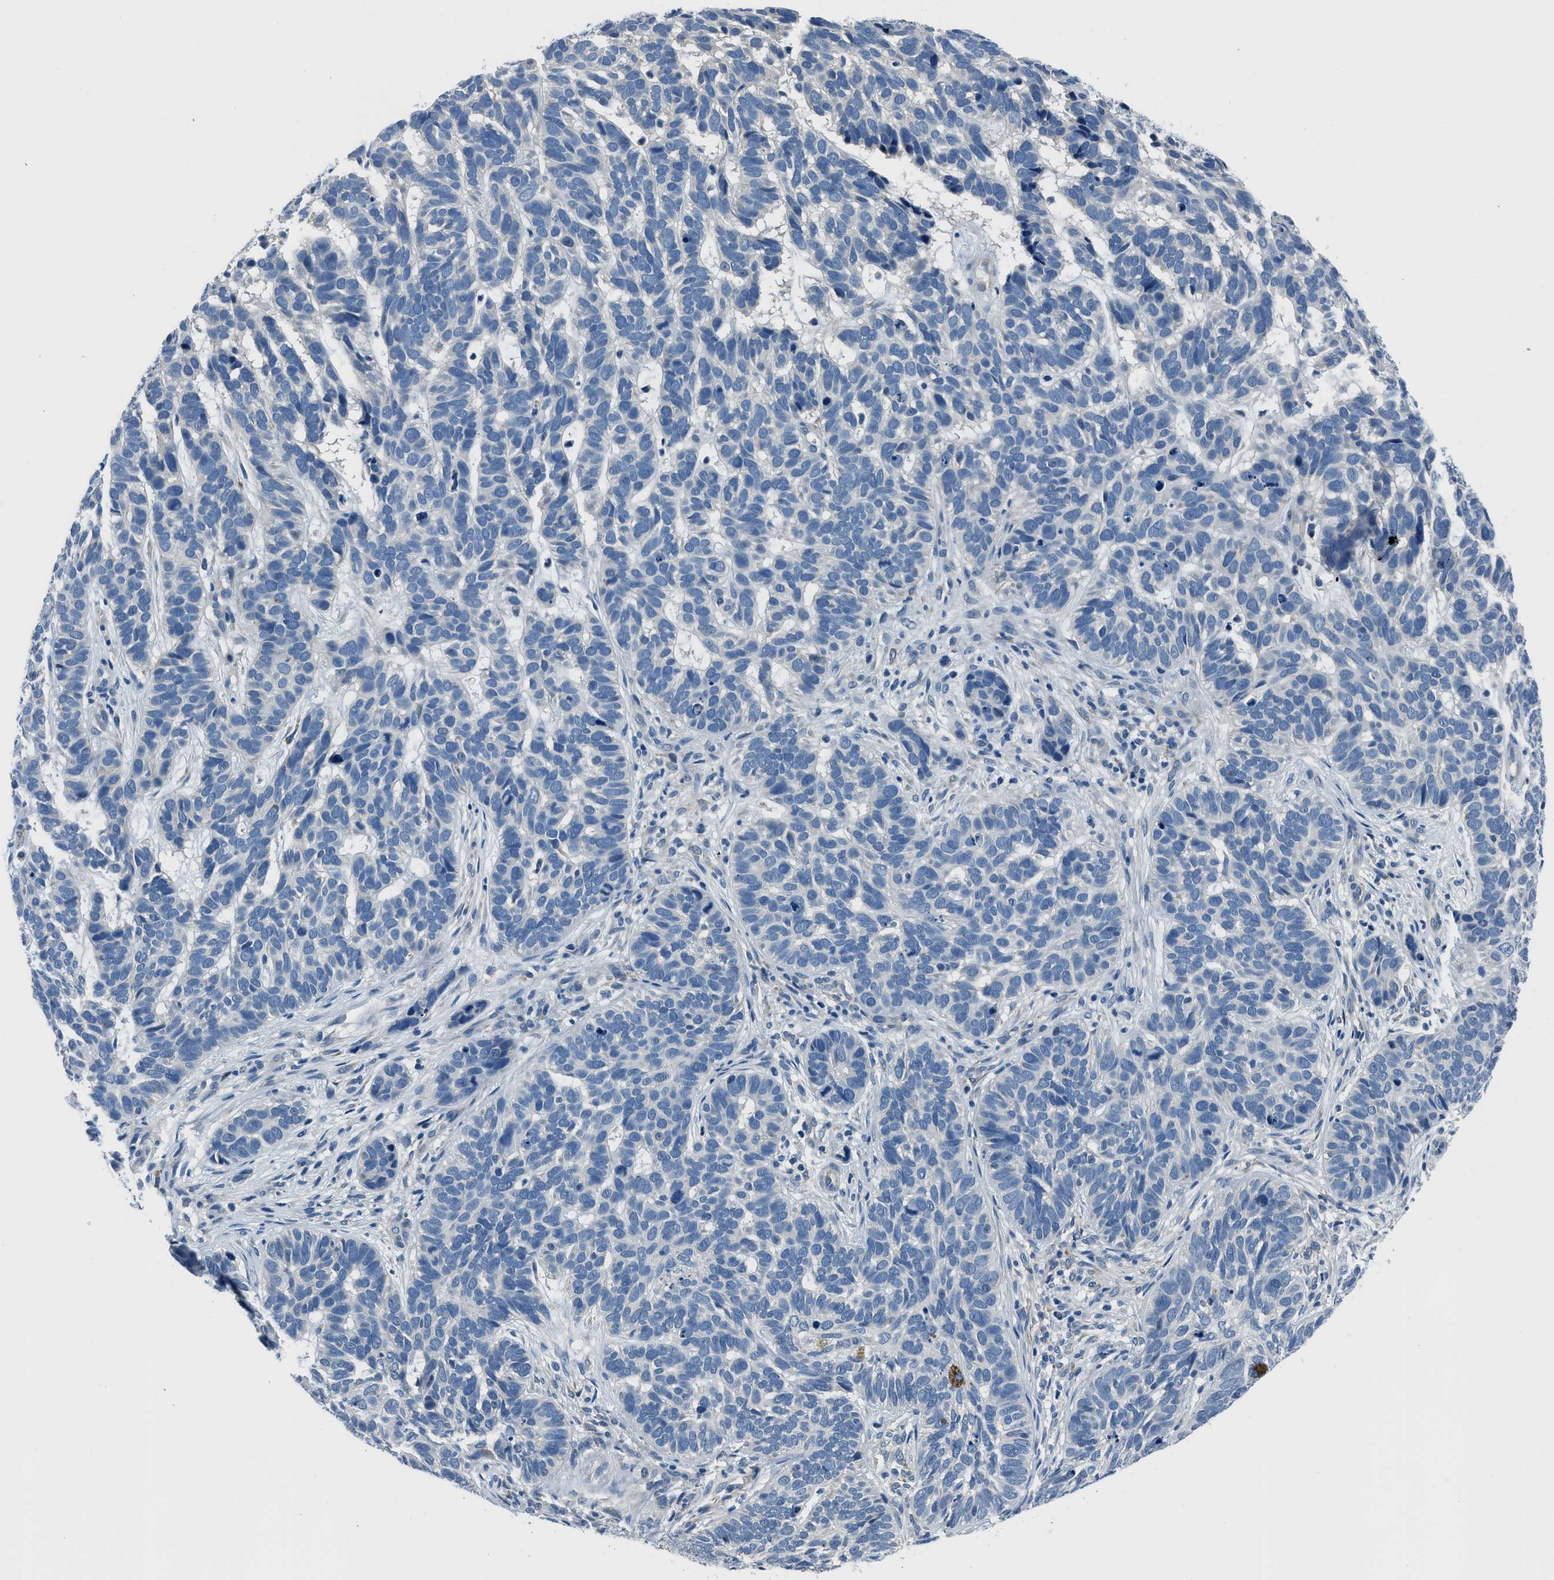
{"staining": {"intensity": "negative", "quantity": "none", "location": "none"}, "tissue": "skin cancer", "cell_type": "Tumor cells", "image_type": "cancer", "snomed": [{"axis": "morphology", "description": "Basal cell carcinoma"}, {"axis": "topography", "description": "Skin"}], "caption": "Immunohistochemistry of basal cell carcinoma (skin) shows no staining in tumor cells.", "gene": "GJA3", "patient": {"sex": "male", "age": 87}}